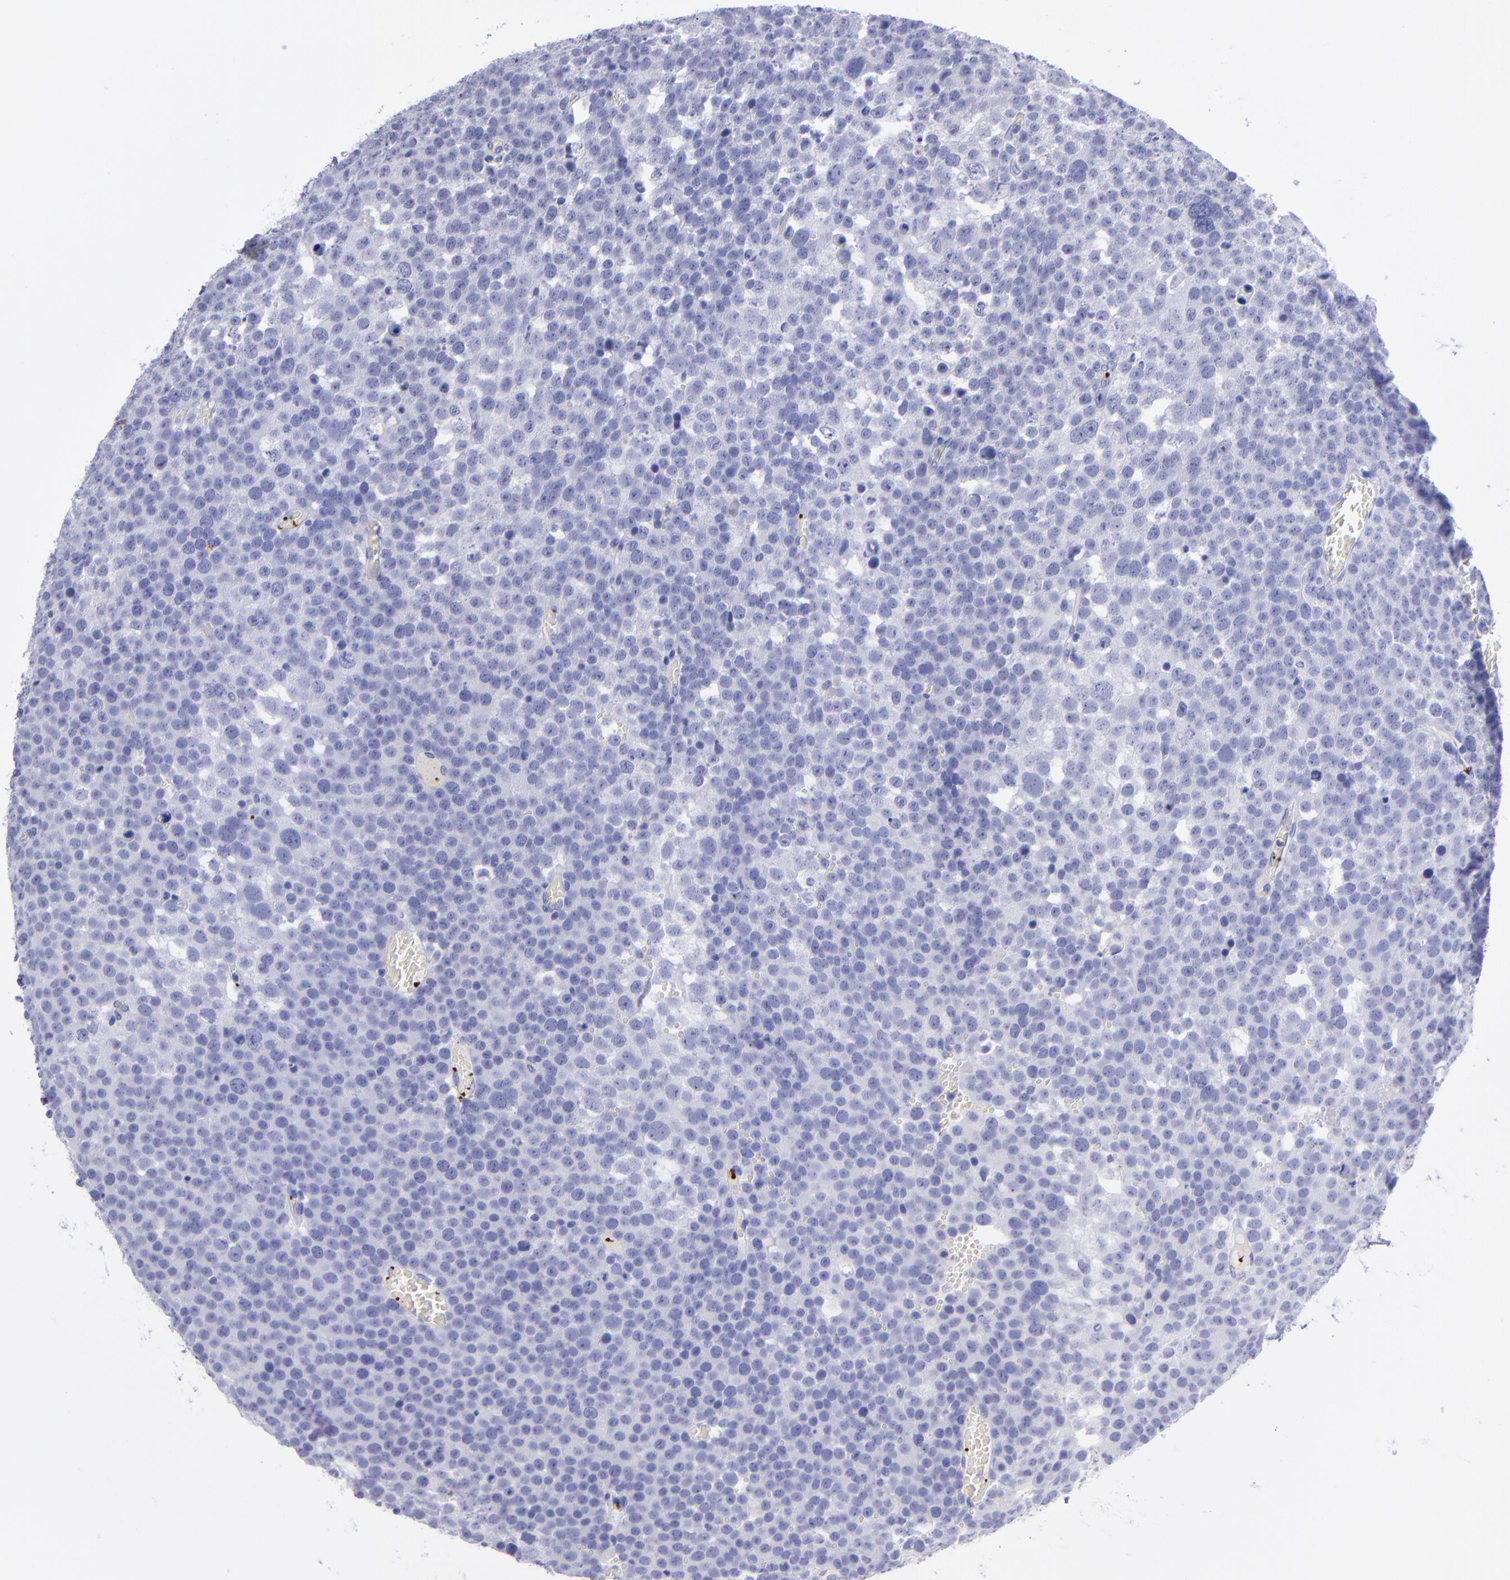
{"staining": {"intensity": "negative", "quantity": "none", "location": "none"}, "tissue": "testis cancer", "cell_type": "Tumor cells", "image_type": "cancer", "snomed": [{"axis": "morphology", "description": "Seminoma, NOS"}, {"axis": "topography", "description": "Testis"}], "caption": "An IHC histopathology image of testis cancer (seminoma) is shown. There is no staining in tumor cells of testis cancer (seminoma). Nuclei are stained in blue.", "gene": "EFCAB13", "patient": {"sex": "male", "age": 71}}